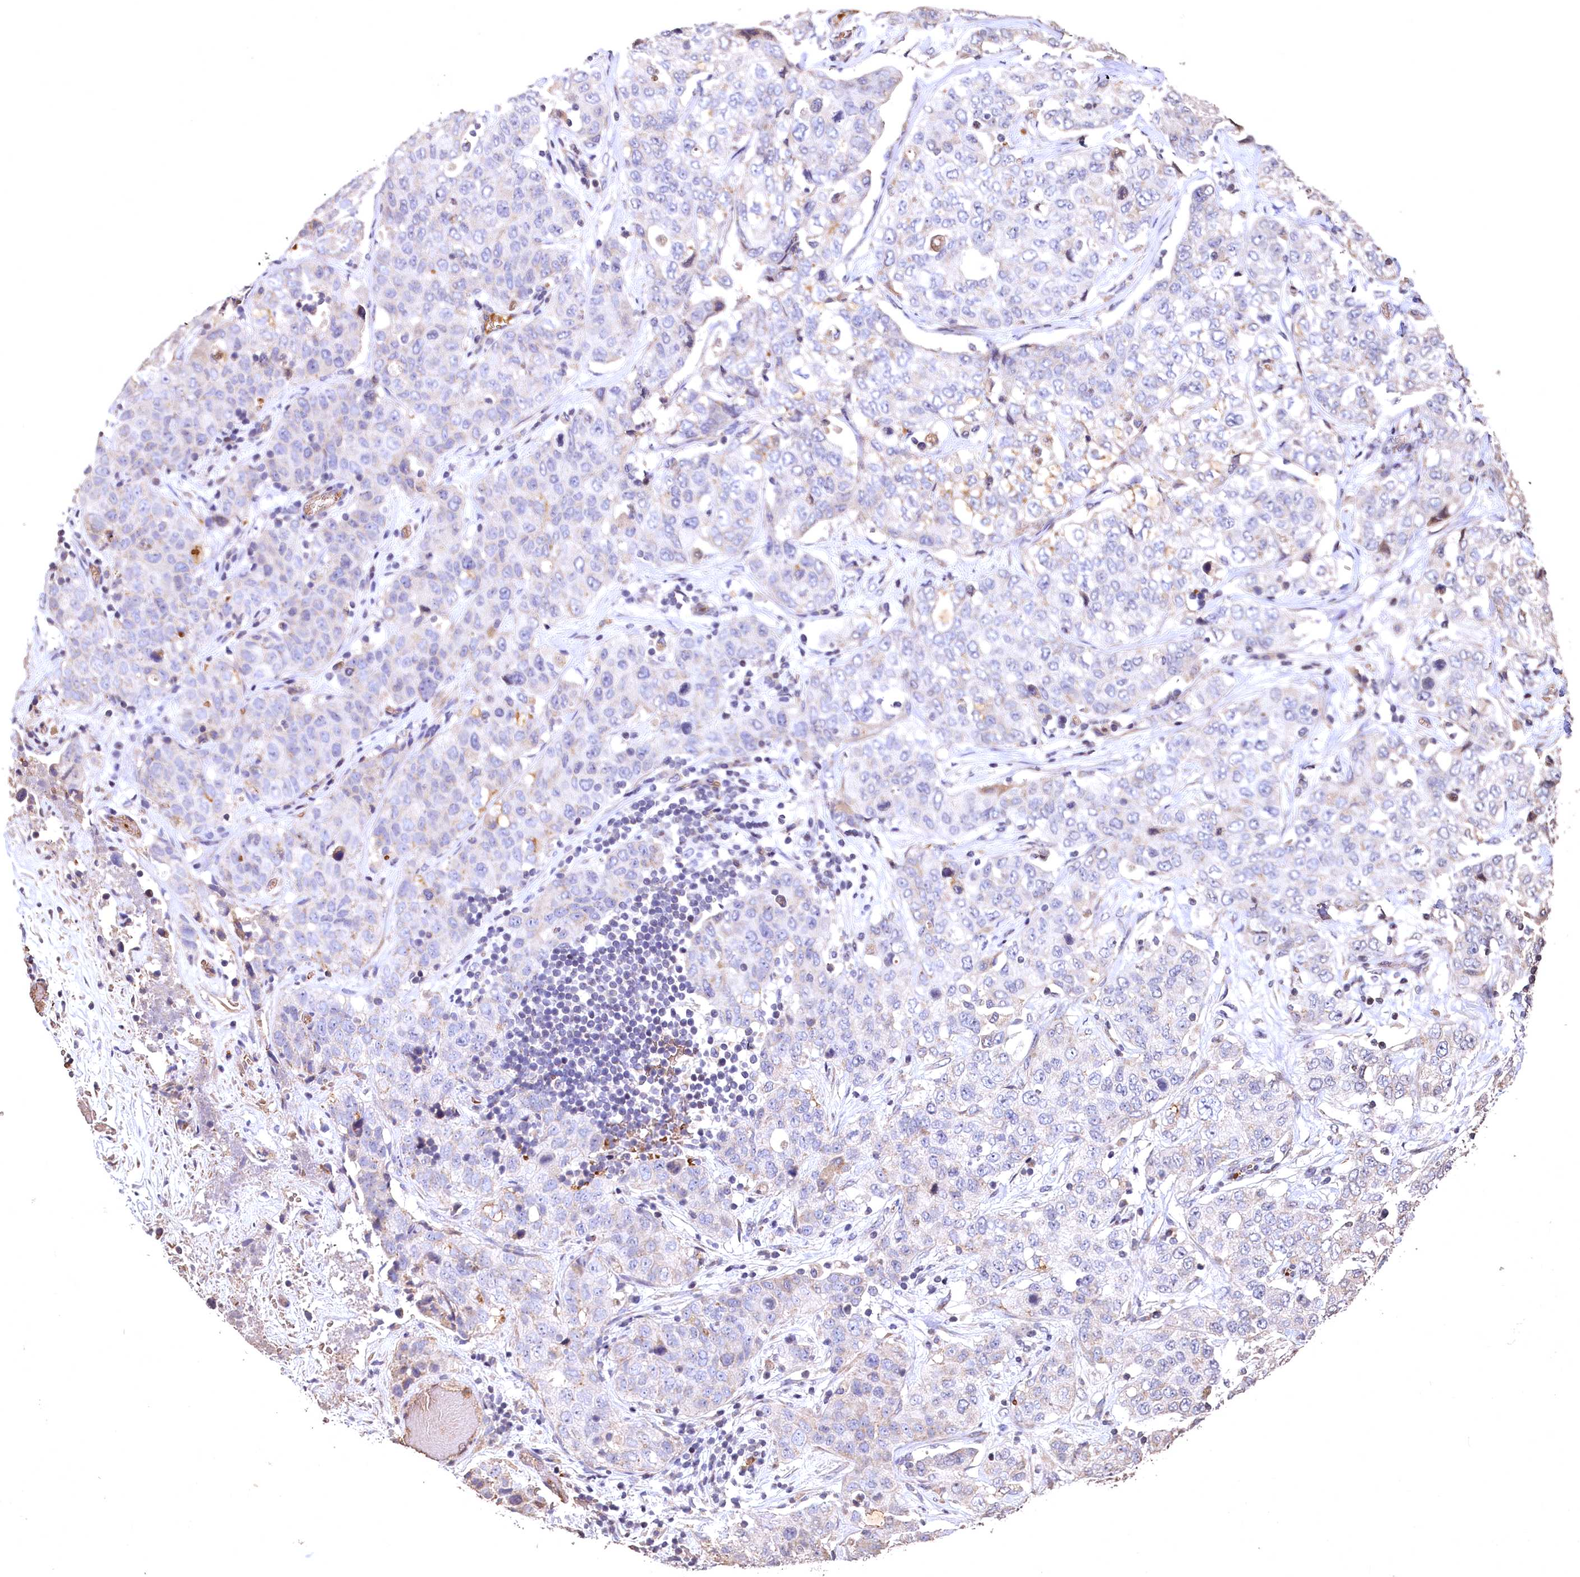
{"staining": {"intensity": "negative", "quantity": "none", "location": "none"}, "tissue": "stomach cancer", "cell_type": "Tumor cells", "image_type": "cancer", "snomed": [{"axis": "morphology", "description": "Normal tissue, NOS"}, {"axis": "morphology", "description": "Adenocarcinoma, NOS"}, {"axis": "topography", "description": "Lymph node"}, {"axis": "topography", "description": "Stomach"}], "caption": "Image shows no significant protein staining in tumor cells of stomach cancer (adenocarcinoma).", "gene": "SPTA1", "patient": {"sex": "male", "age": 48}}